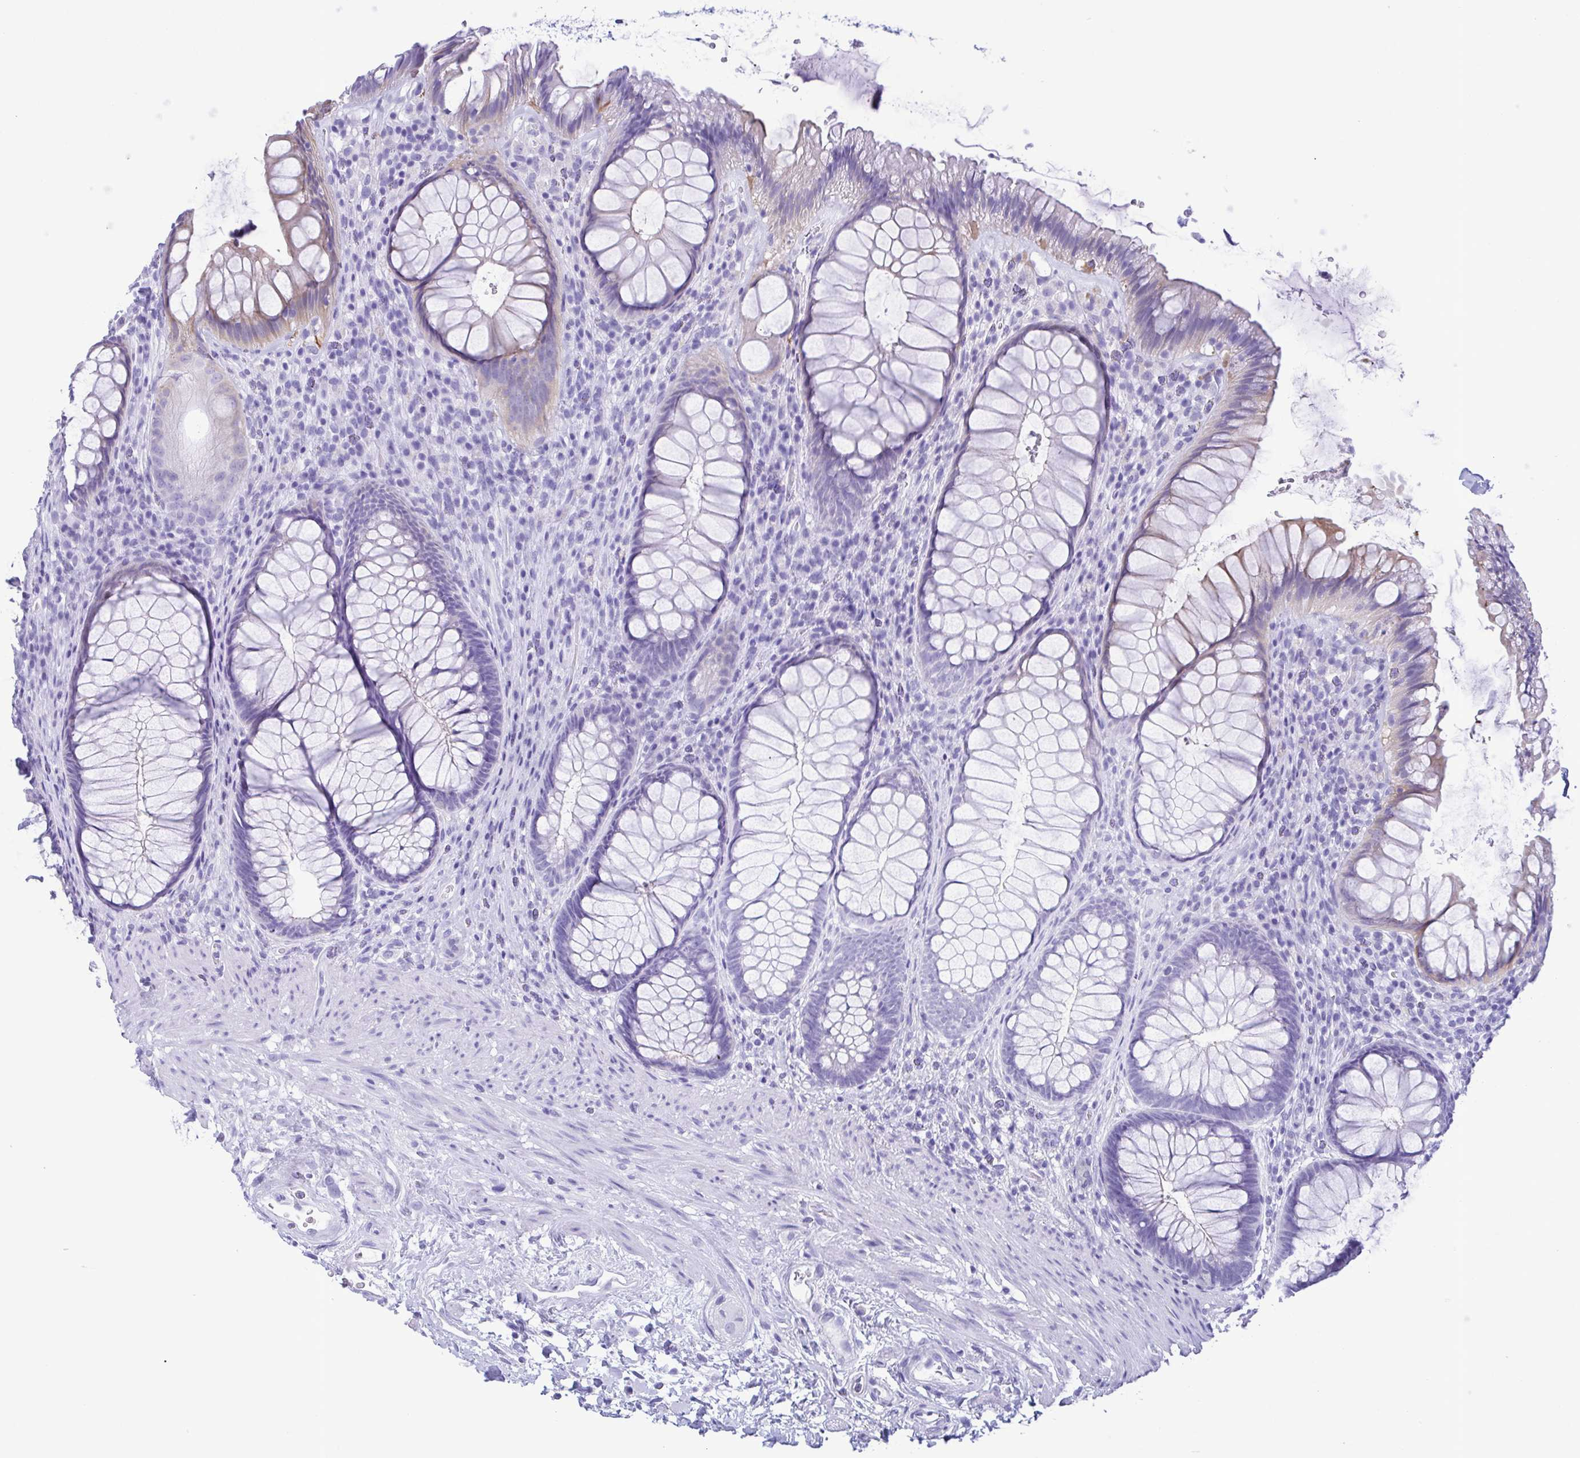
{"staining": {"intensity": "weak", "quantity": "<25%", "location": "cytoplasmic/membranous"}, "tissue": "rectum", "cell_type": "Glandular cells", "image_type": "normal", "snomed": [{"axis": "morphology", "description": "Normal tissue, NOS"}, {"axis": "topography", "description": "Smooth muscle"}, {"axis": "topography", "description": "Rectum"}], "caption": "The micrograph shows no significant expression in glandular cells of rectum. (Stains: DAB IHC with hematoxylin counter stain, Microscopy: brightfield microscopy at high magnification).", "gene": "TSPY10", "patient": {"sex": "male", "age": 53}}